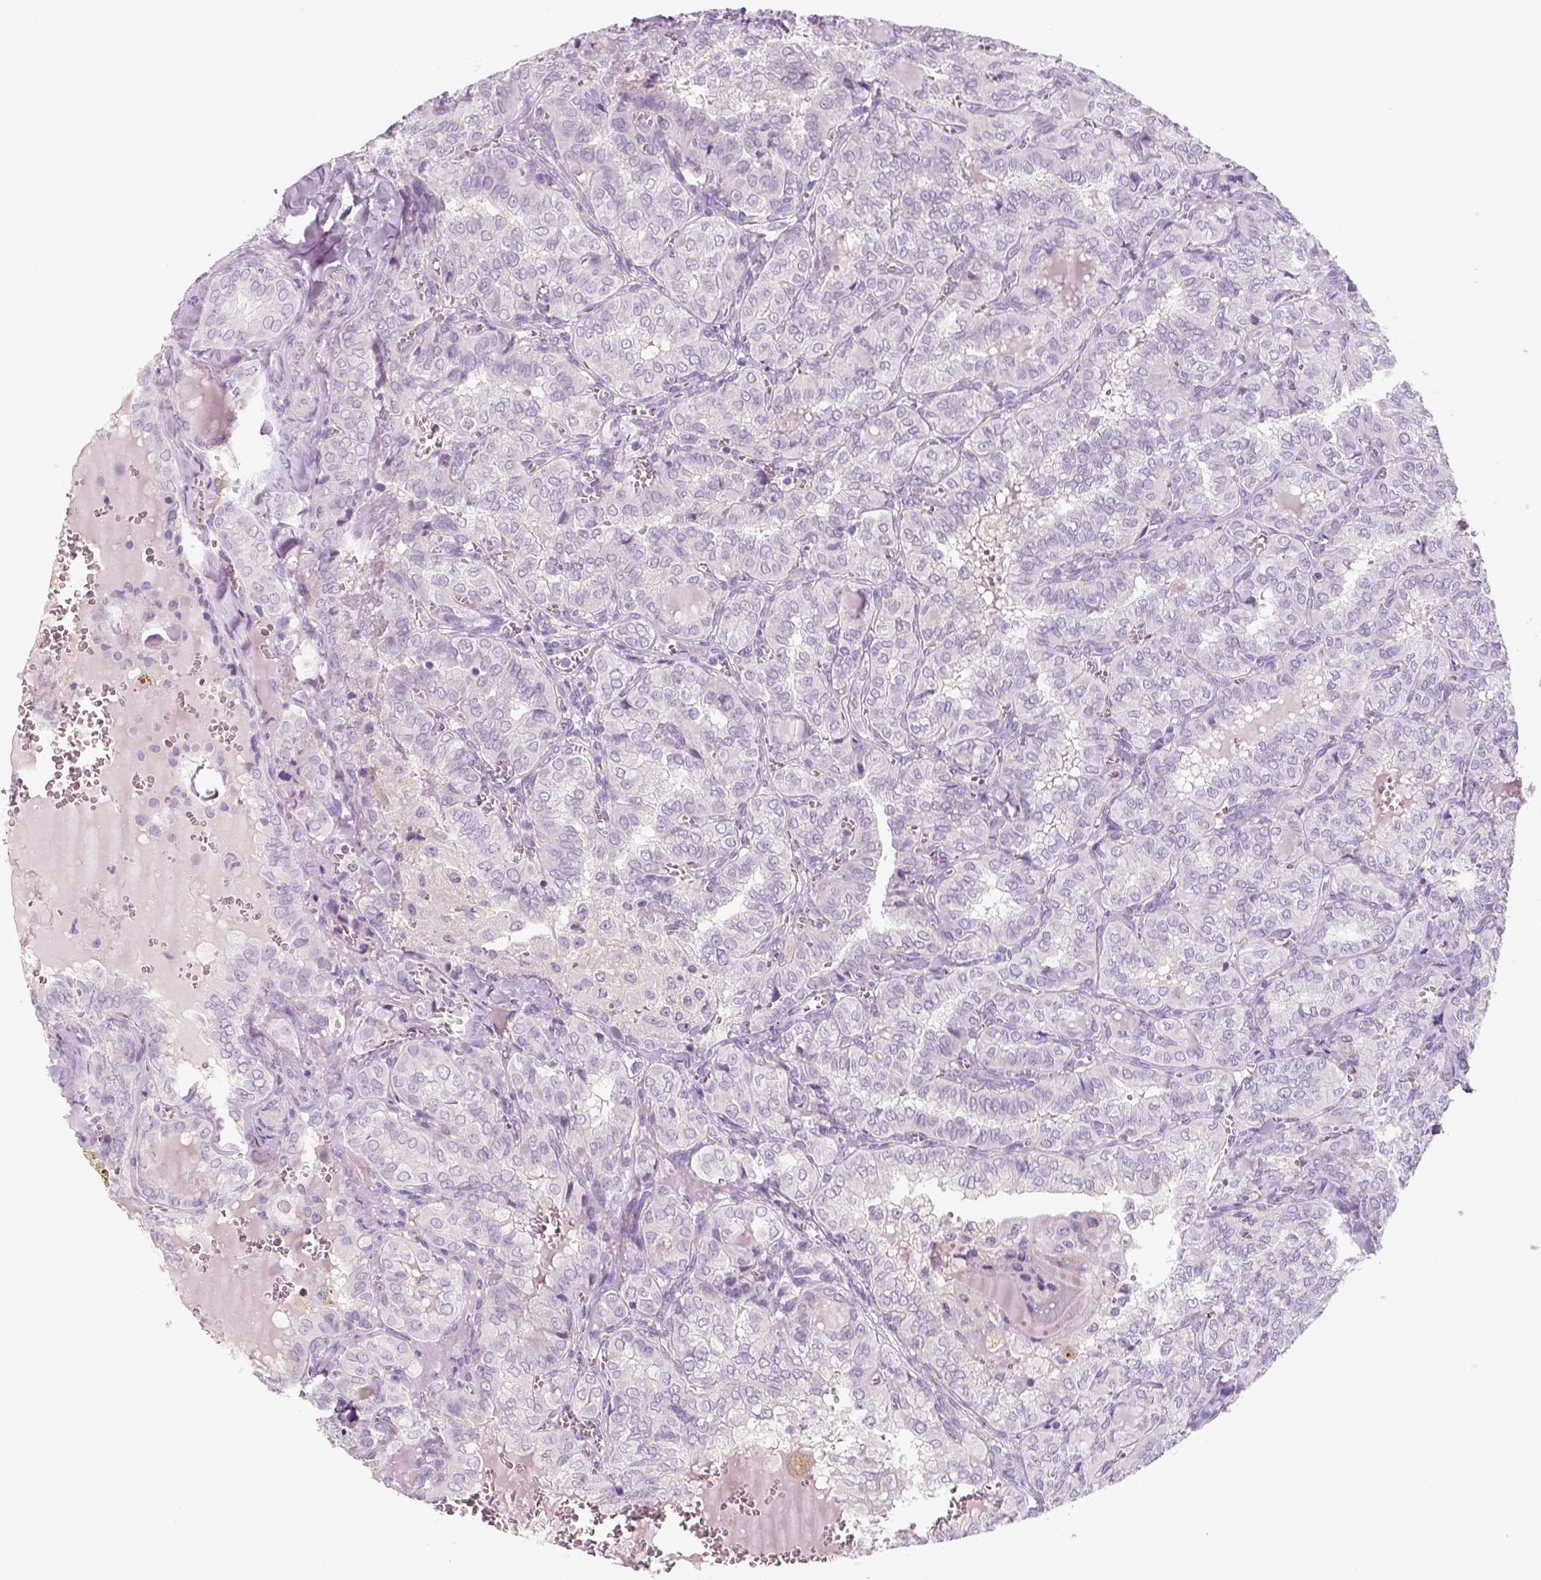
{"staining": {"intensity": "negative", "quantity": "none", "location": "none"}, "tissue": "thyroid cancer", "cell_type": "Tumor cells", "image_type": "cancer", "snomed": [{"axis": "morphology", "description": "Papillary adenocarcinoma, NOS"}, {"axis": "topography", "description": "Thyroid gland"}], "caption": "This is an IHC photomicrograph of thyroid papillary adenocarcinoma. There is no staining in tumor cells.", "gene": "KRT25", "patient": {"sex": "female", "age": 41}}